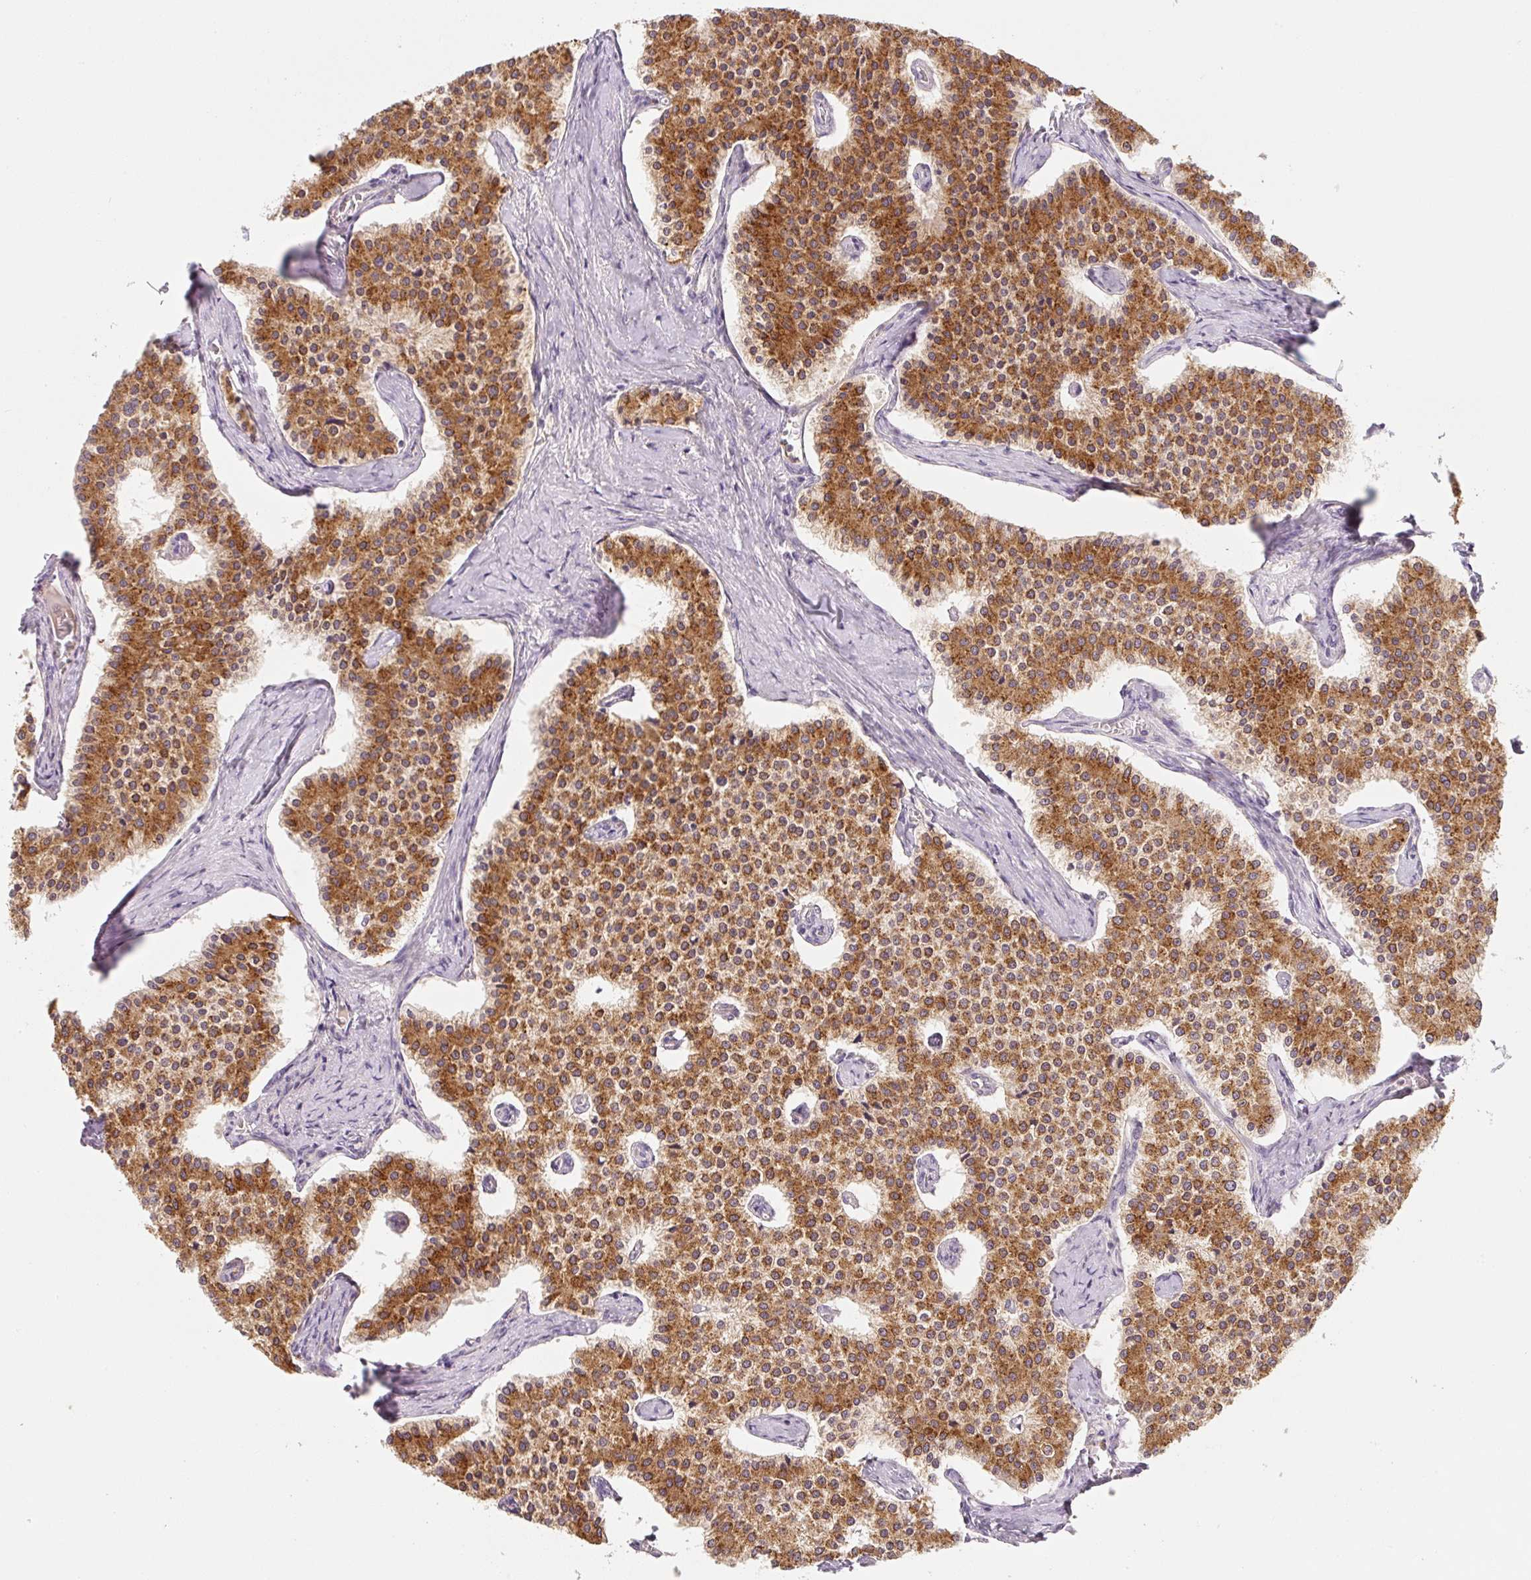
{"staining": {"intensity": "strong", "quantity": ">75%", "location": "cytoplasmic/membranous"}, "tissue": "carcinoid", "cell_type": "Tumor cells", "image_type": "cancer", "snomed": [{"axis": "morphology", "description": "Carcinoid, malignant, NOS"}, {"axis": "topography", "description": "Colon"}], "caption": "Immunohistochemical staining of malignant carcinoid demonstrates high levels of strong cytoplasmic/membranous expression in about >75% of tumor cells.", "gene": "MIA2", "patient": {"sex": "female", "age": 52}}